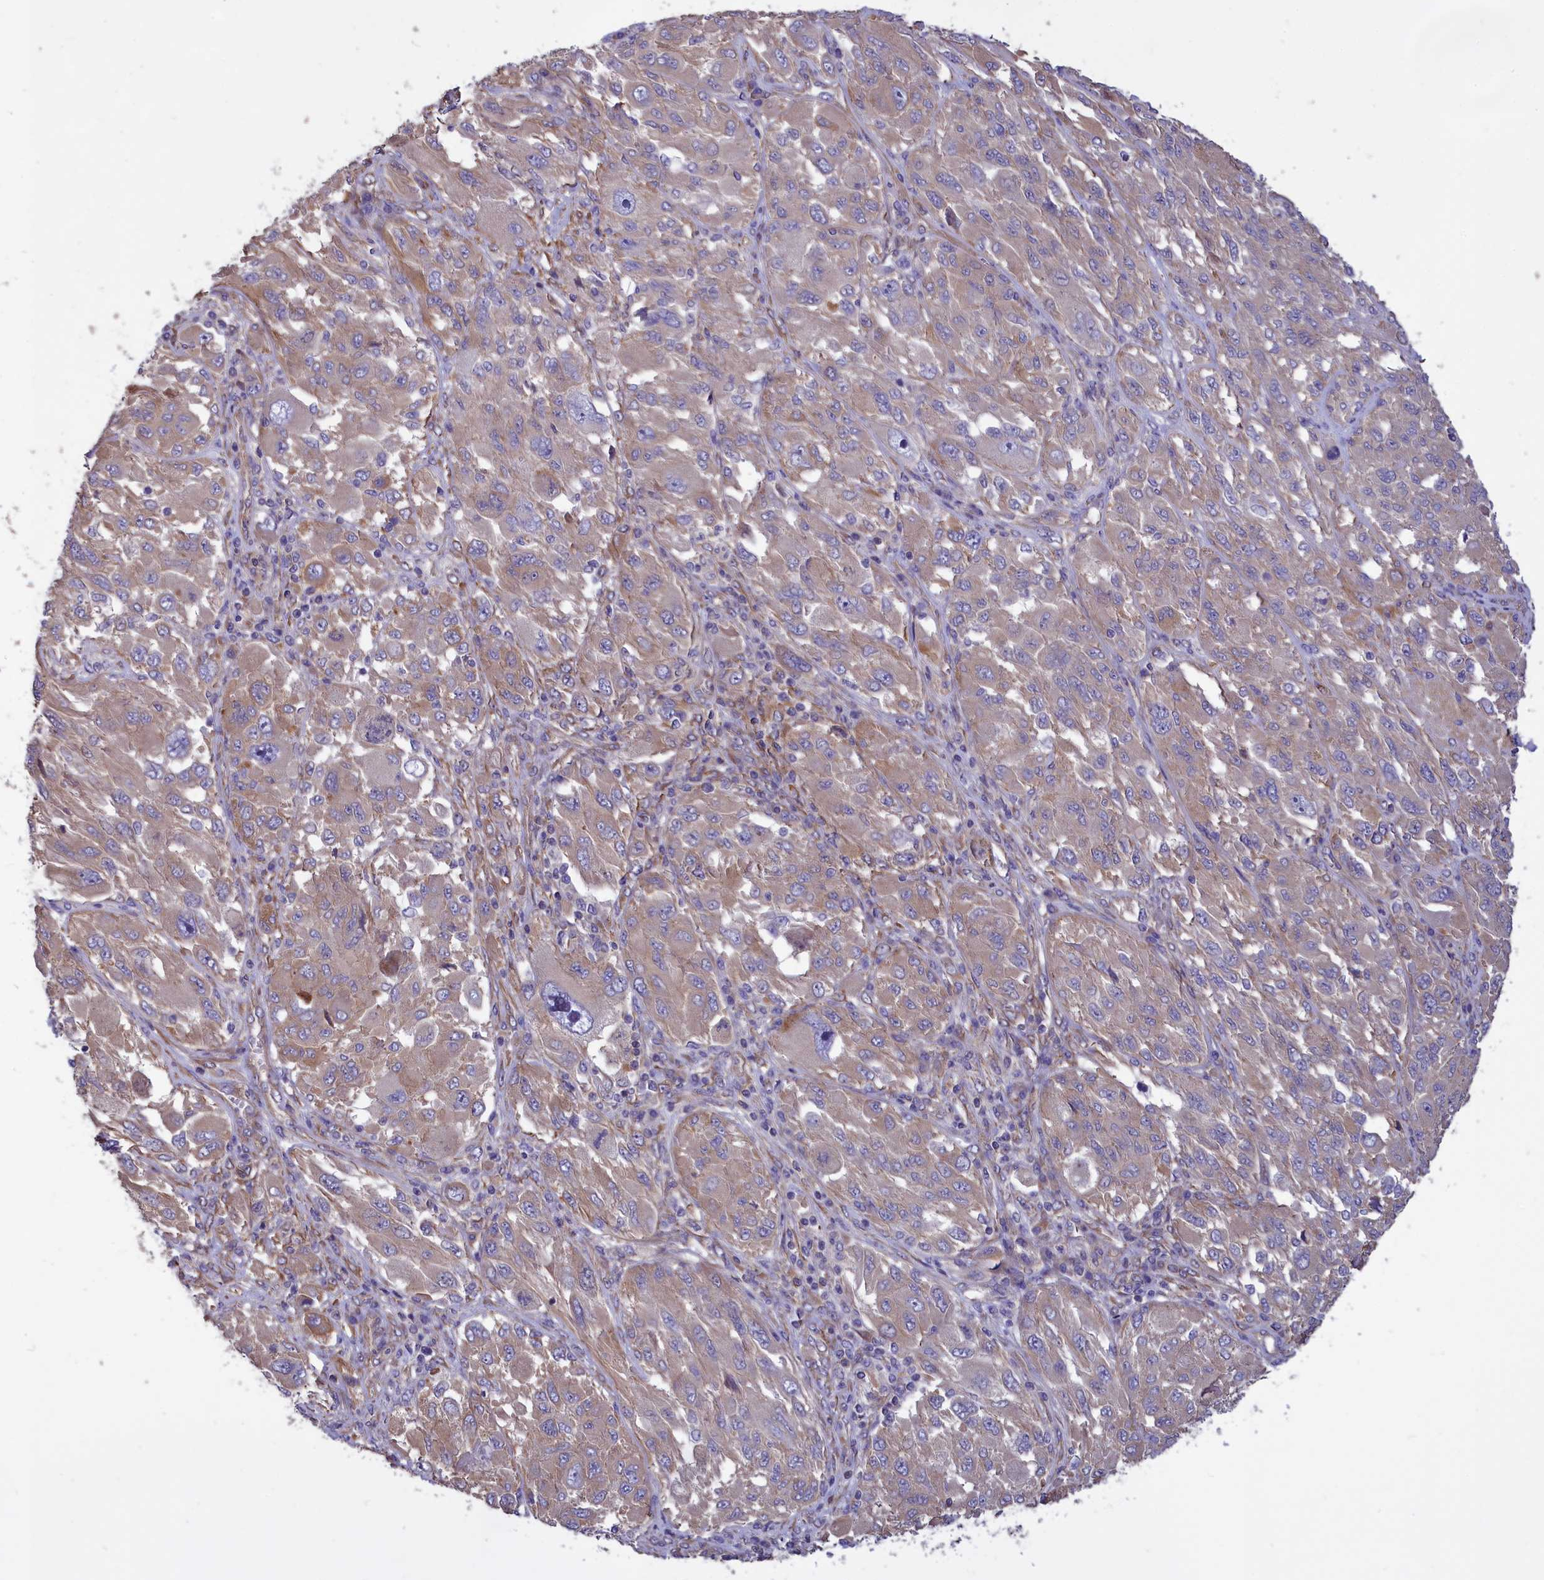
{"staining": {"intensity": "weak", "quantity": "25%-75%", "location": "cytoplasmic/membranous"}, "tissue": "melanoma", "cell_type": "Tumor cells", "image_type": "cancer", "snomed": [{"axis": "morphology", "description": "Malignant melanoma, NOS"}, {"axis": "topography", "description": "Skin"}], "caption": "Tumor cells show low levels of weak cytoplasmic/membranous expression in about 25%-75% of cells in human malignant melanoma. Using DAB (brown) and hematoxylin (blue) stains, captured at high magnification using brightfield microscopy.", "gene": "AMDHD2", "patient": {"sex": "female", "age": 91}}